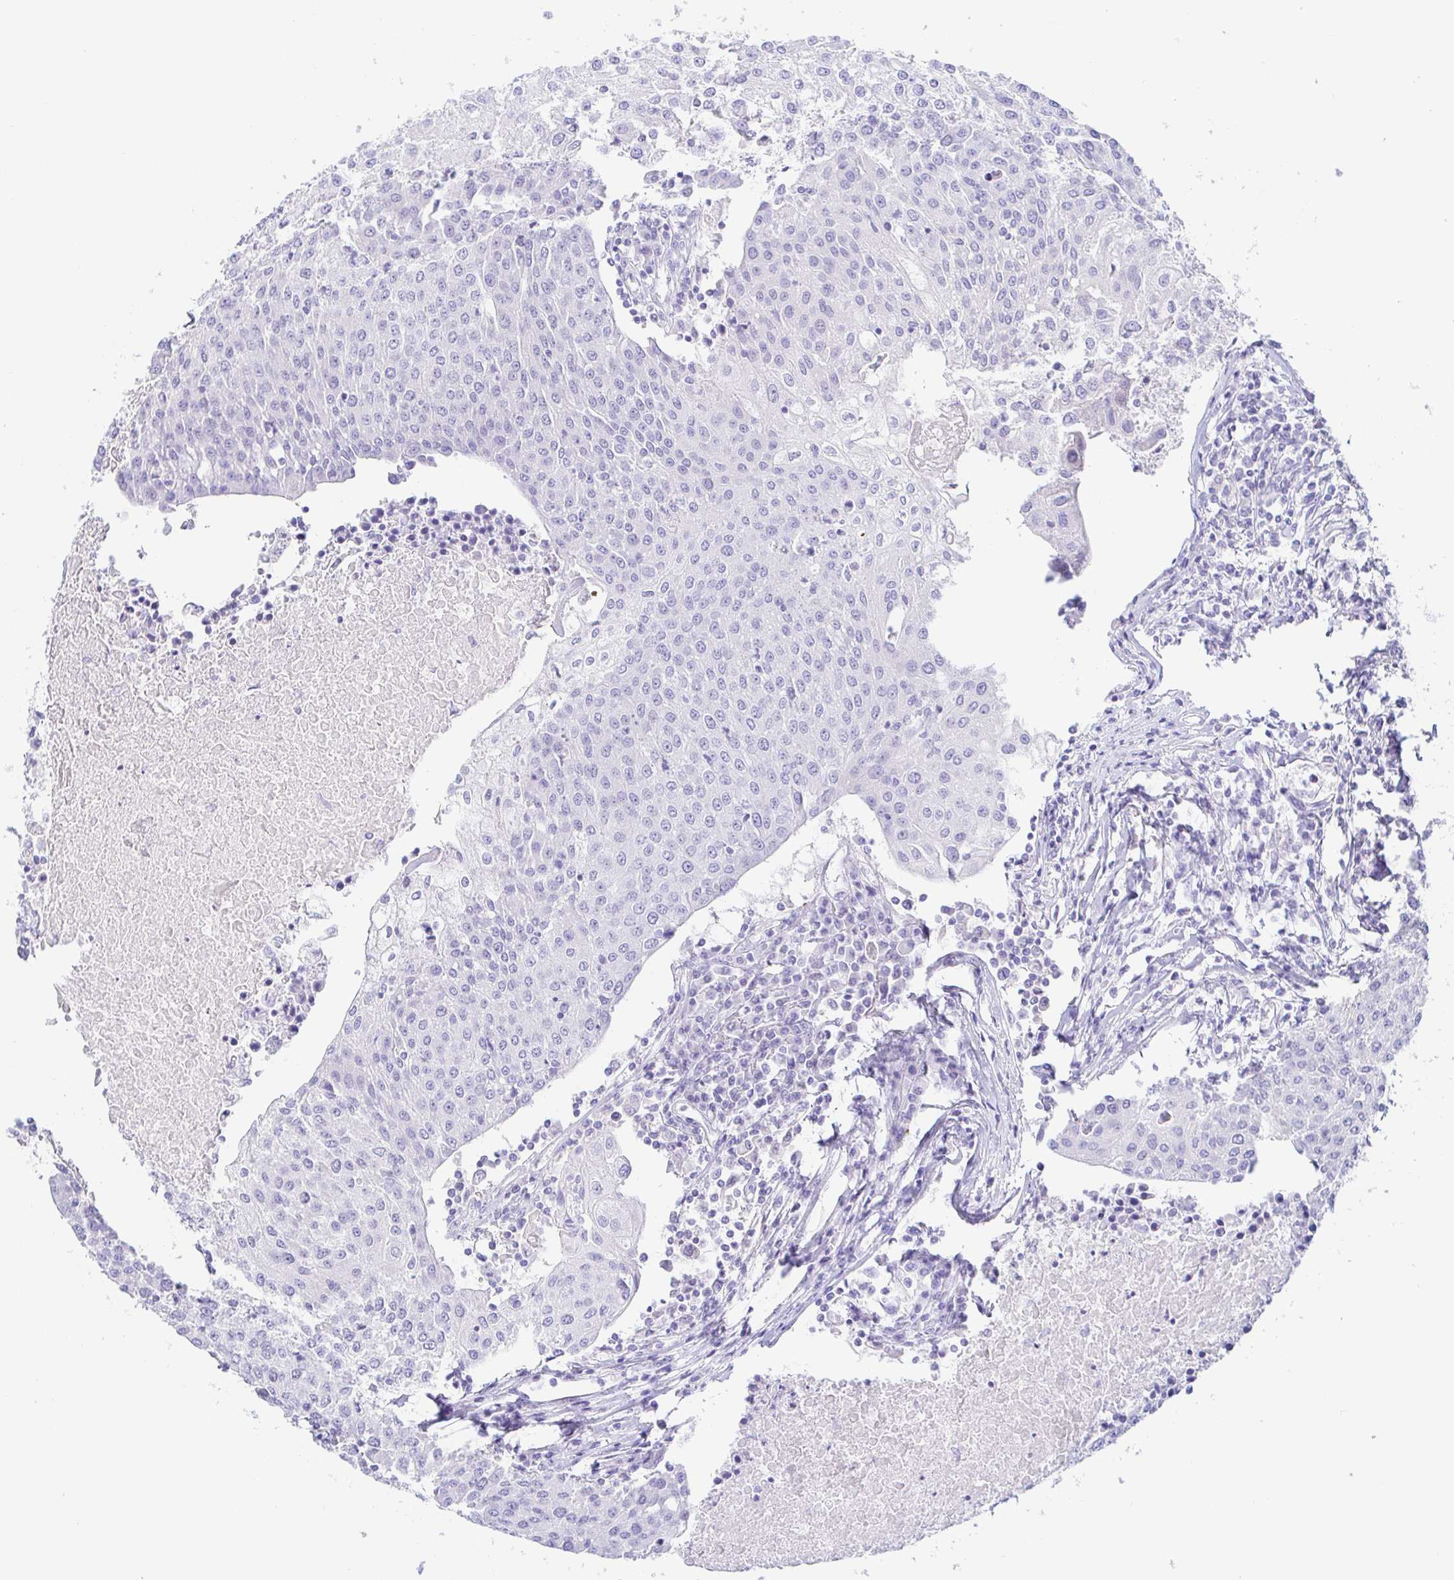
{"staining": {"intensity": "negative", "quantity": "none", "location": "none"}, "tissue": "urothelial cancer", "cell_type": "Tumor cells", "image_type": "cancer", "snomed": [{"axis": "morphology", "description": "Urothelial carcinoma, High grade"}, {"axis": "topography", "description": "Urinary bladder"}], "caption": "This is an immunohistochemistry (IHC) micrograph of human high-grade urothelial carcinoma. There is no positivity in tumor cells.", "gene": "PINLYP", "patient": {"sex": "female", "age": 85}}